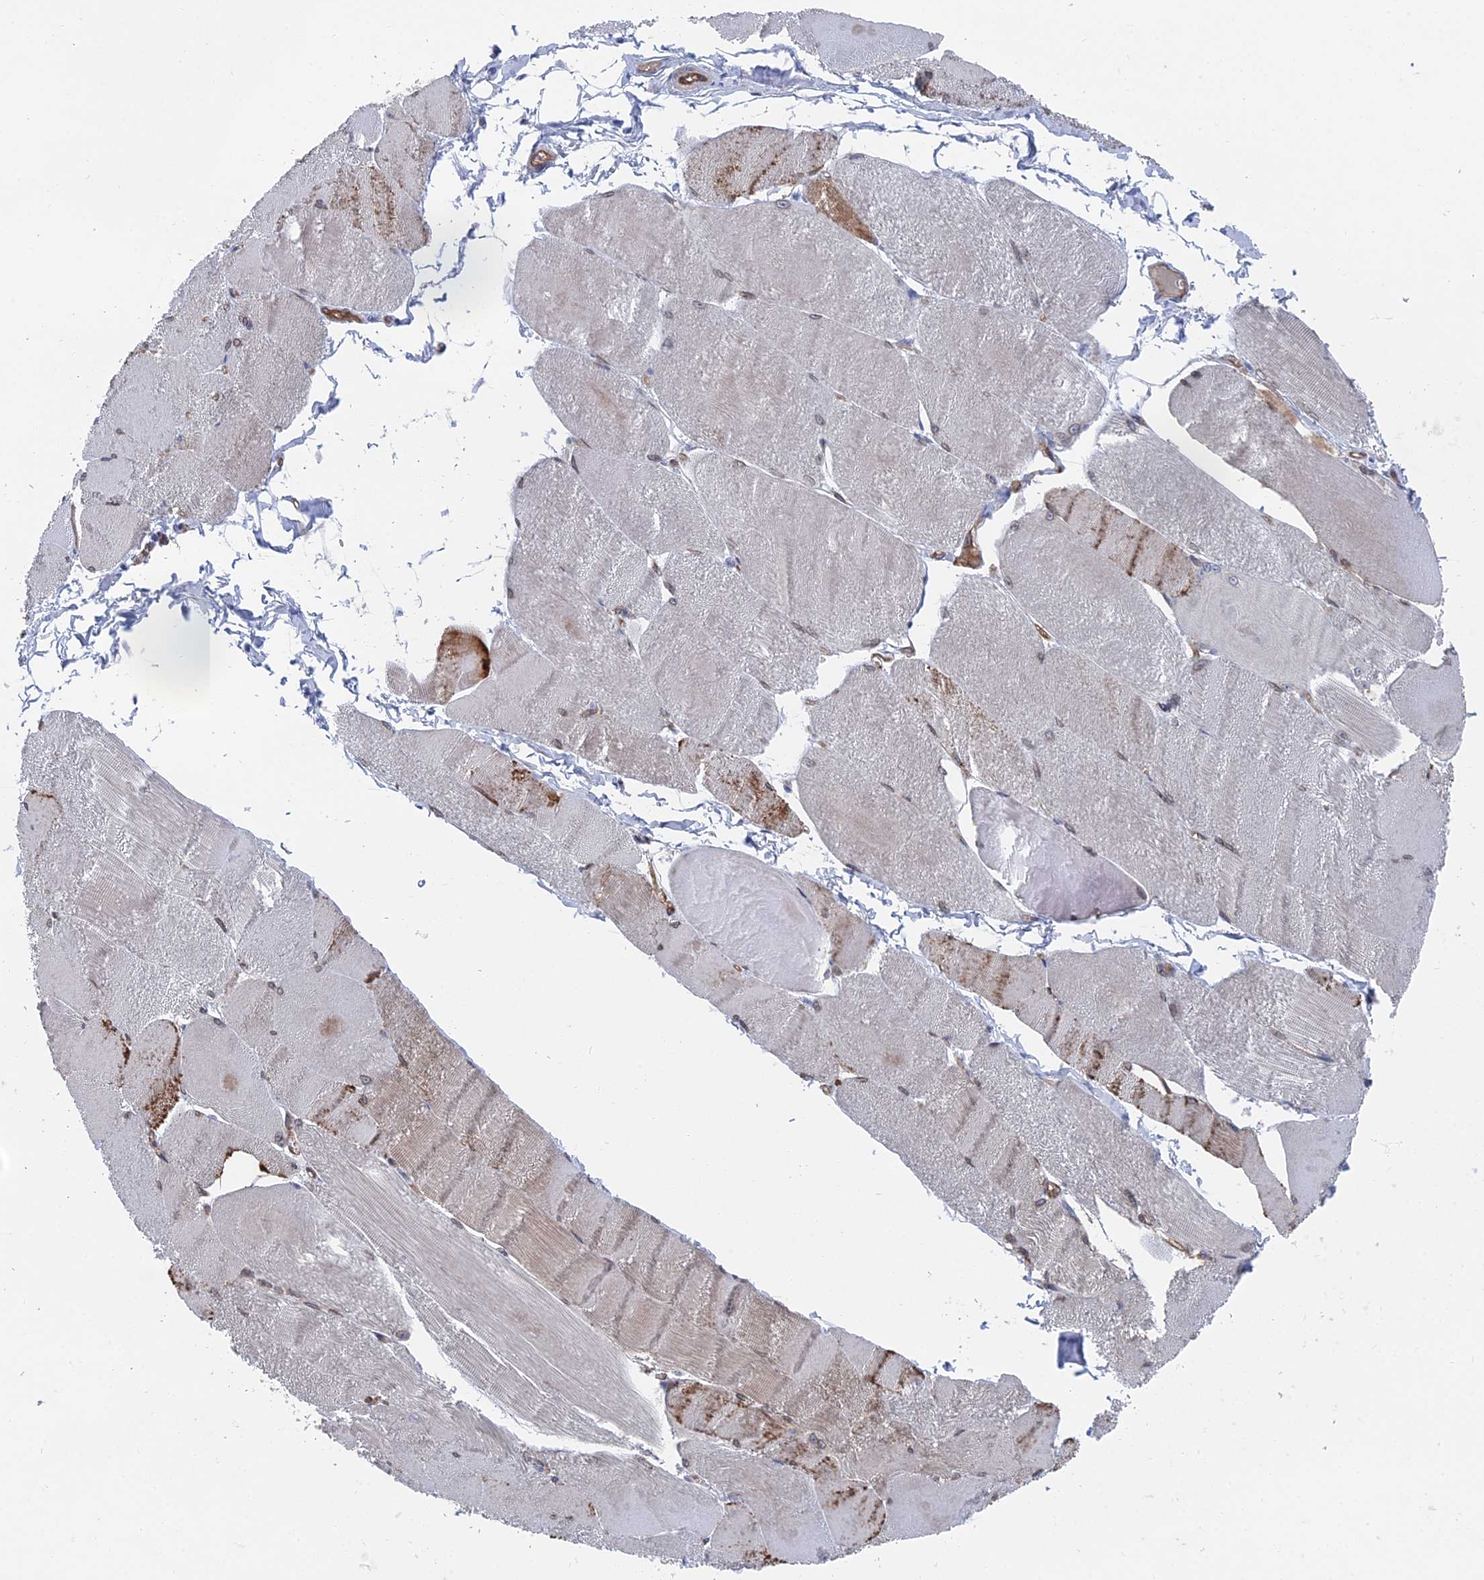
{"staining": {"intensity": "moderate", "quantity": "<25%", "location": "cytoplasmic/membranous"}, "tissue": "skeletal muscle", "cell_type": "Myocytes", "image_type": "normal", "snomed": [{"axis": "morphology", "description": "Normal tissue, NOS"}, {"axis": "morphology", "description": "Basal cell carcinoma"}, {"axis": "topography", "description": "Skeletal muscle"}], "caption": "DAB (3,3'-diaminobenzidine) immunohistochemical staining of unremarkable skeletal muscle demonstrates moderate cytoplasmic/membranous protein staining in approximately <25% of myocytes.", "gene": "ARAP3", "patient": {"sex": "female", "age": 64}}